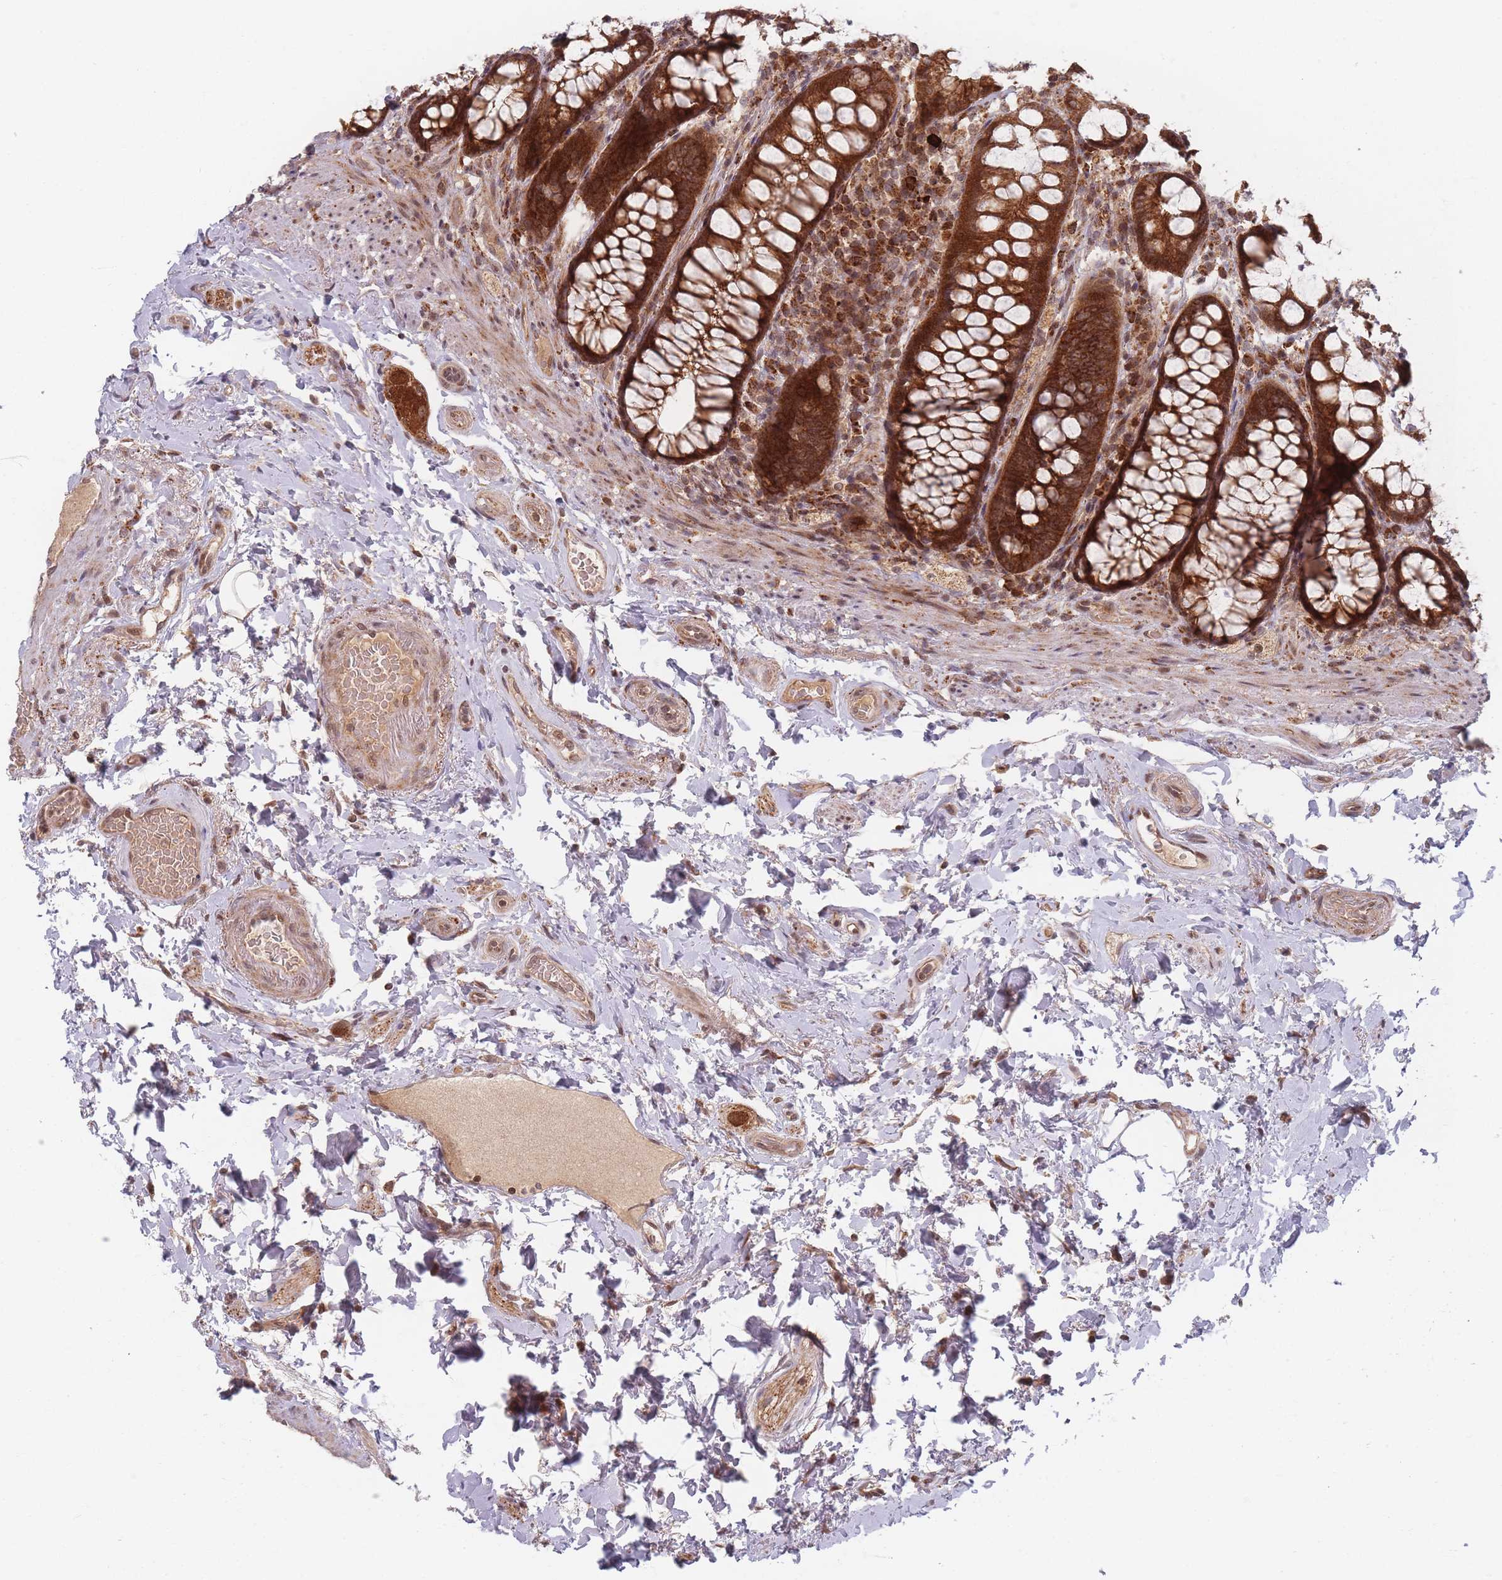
{"staining": {"intensity": "strong", "quantity": ">75%", "location": "cytoplasmic/membranous"}, "tissue": "rectum", "cell_type": "Glandular cells", "image_type": "normal", "snomed": [{"axis": "morphology", "description": "Normal tissue, NOS"}, {"axis": "topography", "description": "Rectum"}], "caption": "The micrograph demonstrates immunohistochemical staining of benign rectum. There is strong cytoplasmic/membranous staining is seen in about >75% of glandular cells.", "gene": "RADX", "patient": {"sex": "male", "age": 83}}